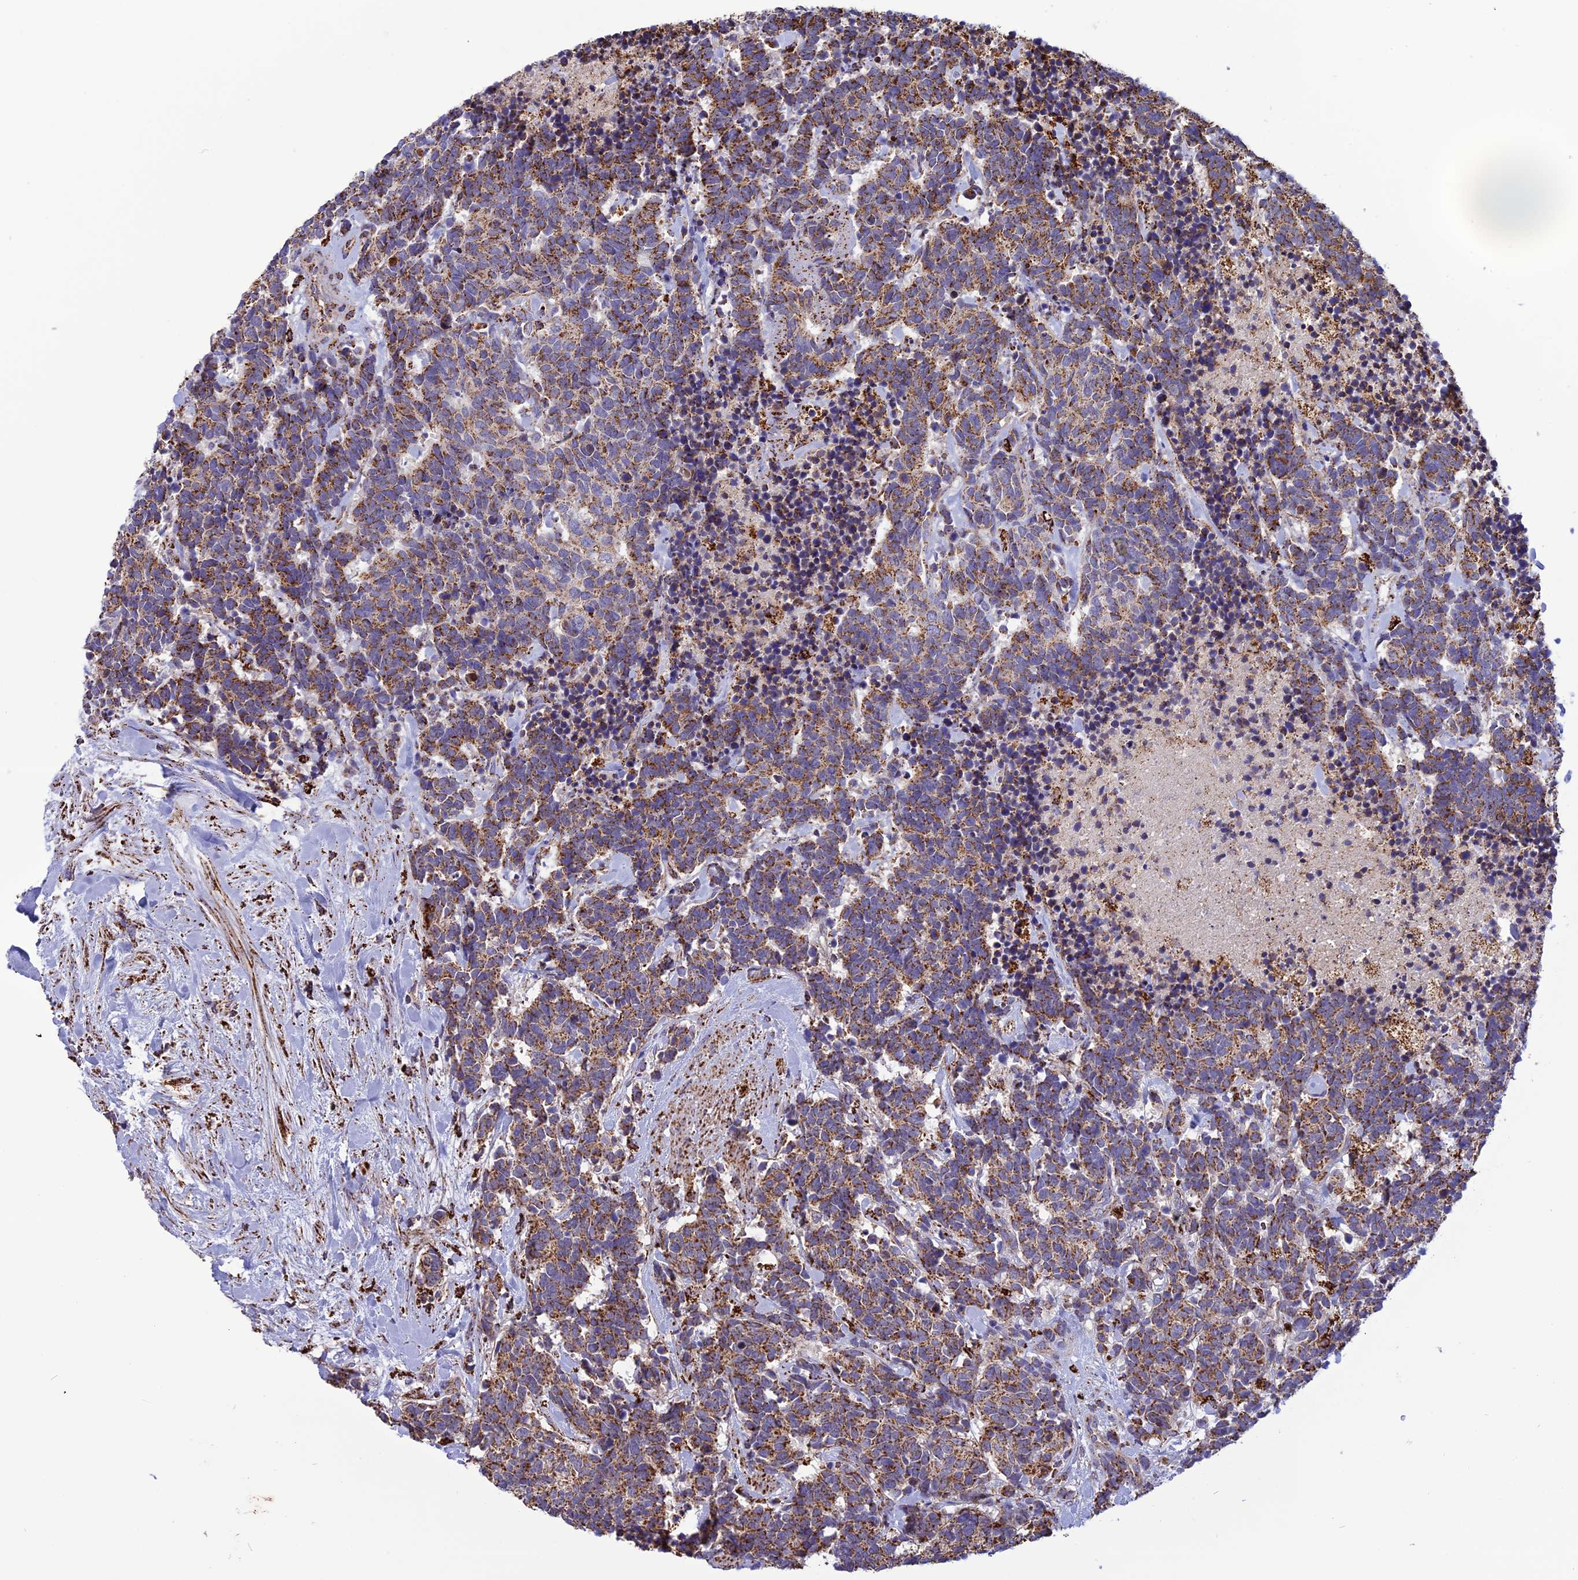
{"staining": {"intensity": "moderate", "quantity": ">75%", "location": "cytoplasmic/membranous"}, "tissue": "carcinoid", "cell_type": "Tumor cells", "image_type": "cancer", "snomed": [{"axis": "morphology", "description": "Carcinoma, NOS"}, {"axis": "morphology", "description": "Carcinoid, malignant, NOS"}, {"axis": "topography", "description": "Prostate"}], "caption": "Protein expression analysis of malignant carcinoid reveals moderate cytoplasmic/membranous positivity in approximately >75% of tumor cells. (DAB (3,3'-diaminobenzidine) IHC with brightfield microscopy, high magnification).", "gene": "KCNG1", "patient": {"sex": "male", "age": 57}}